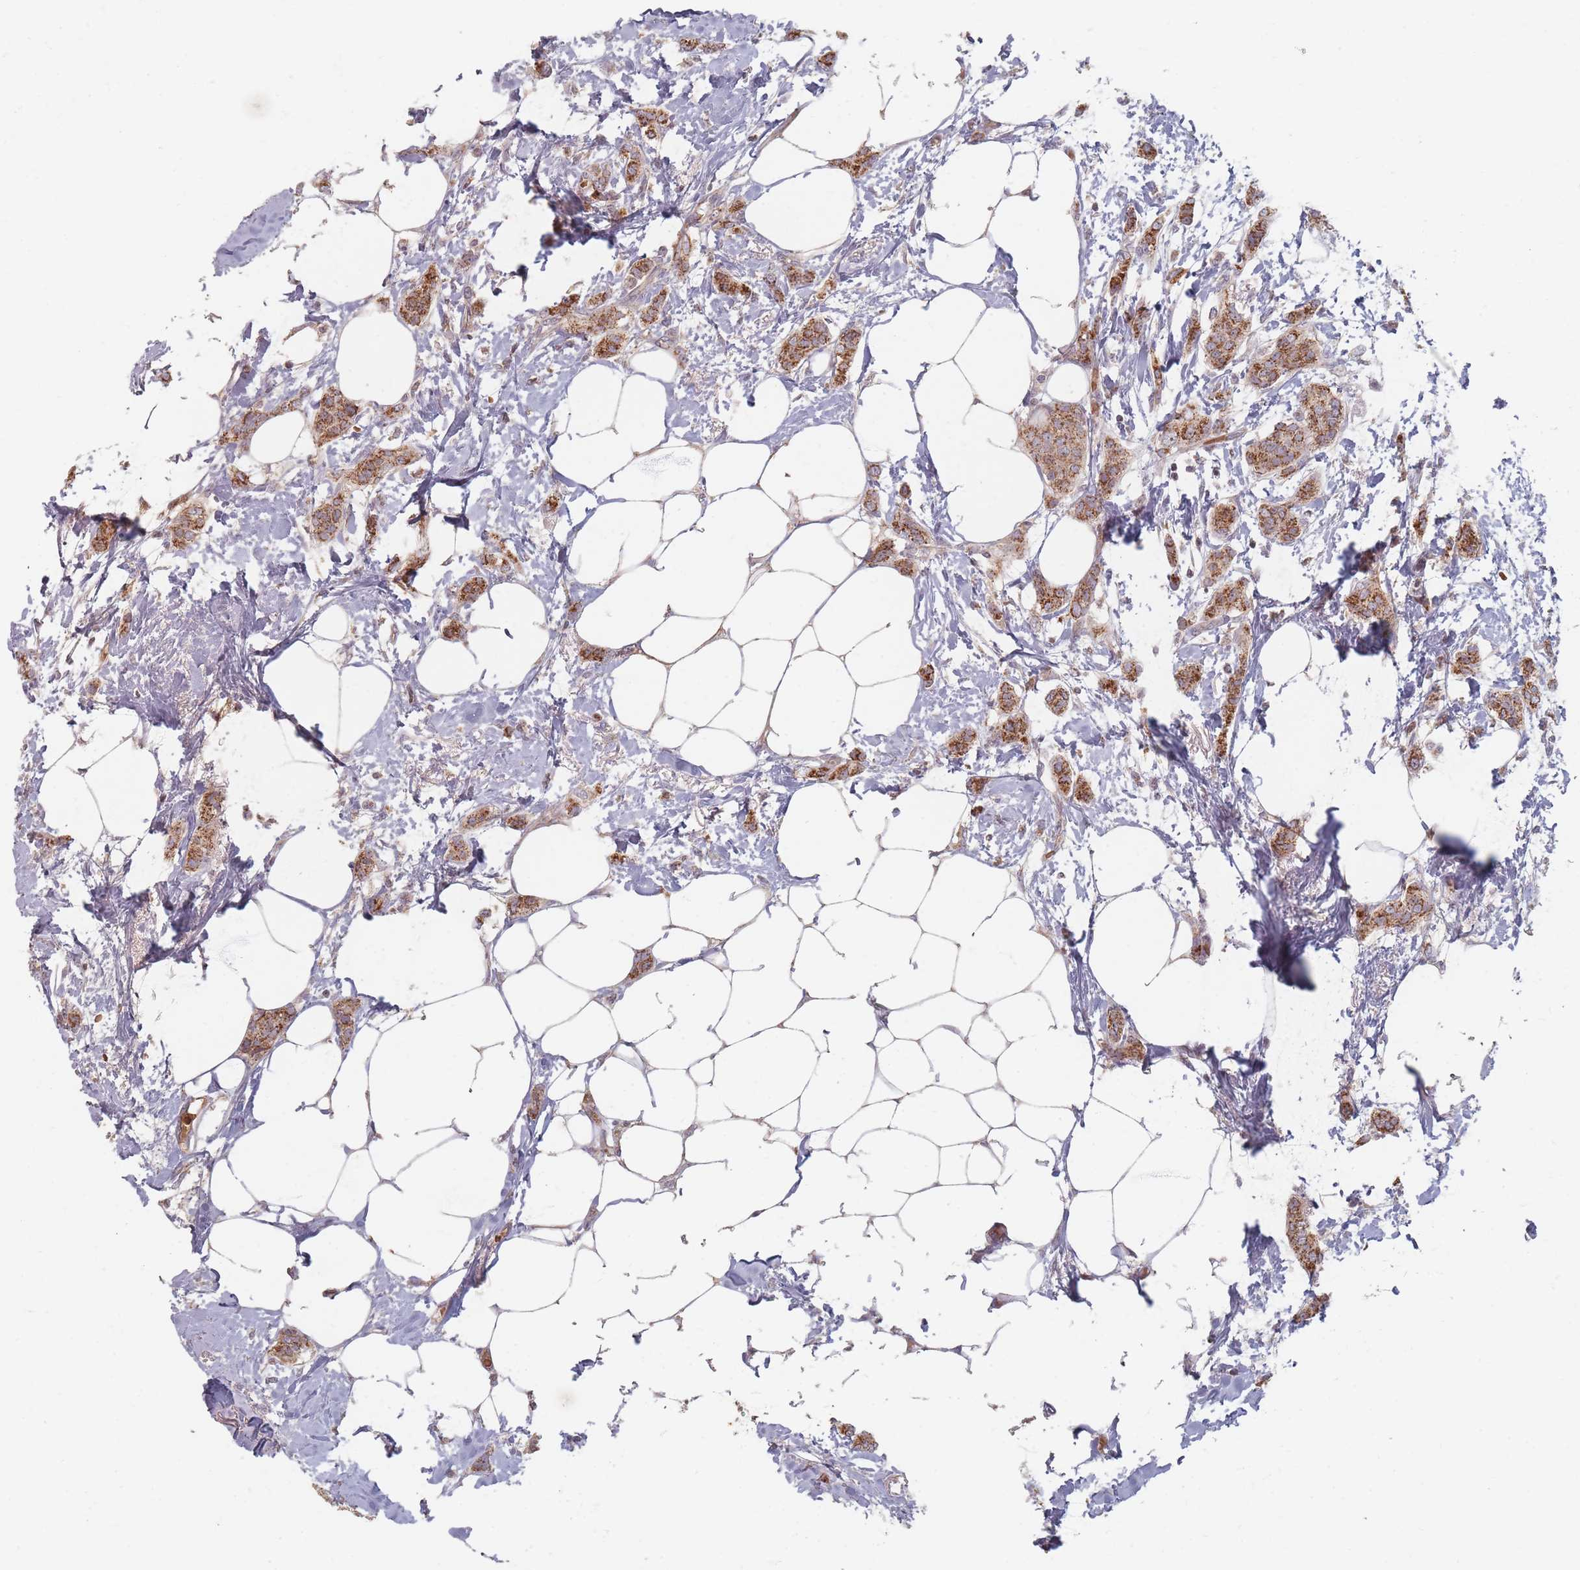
{"staining": {"intensity": "moderate", "quantity": ">75%", "location": "cytoplasmic/membranous"}, "tissue": "breast cancer", "cell_type": "Tumor cells", "image_type": "cancer", "snomed": [{"axis": "morphology", "description": "Duct carcinoma"}, {"axis": "topography", "description": "Breast"}], "caption": "Breast cancer (intraductal carcinoma) stained for a protein (brown) reveals moderate cytoplasmic/membranous positive staining in about >75% of tumor cells.", "gene": "OR2M4", "patient": {"sex": "female", "age": 72}}